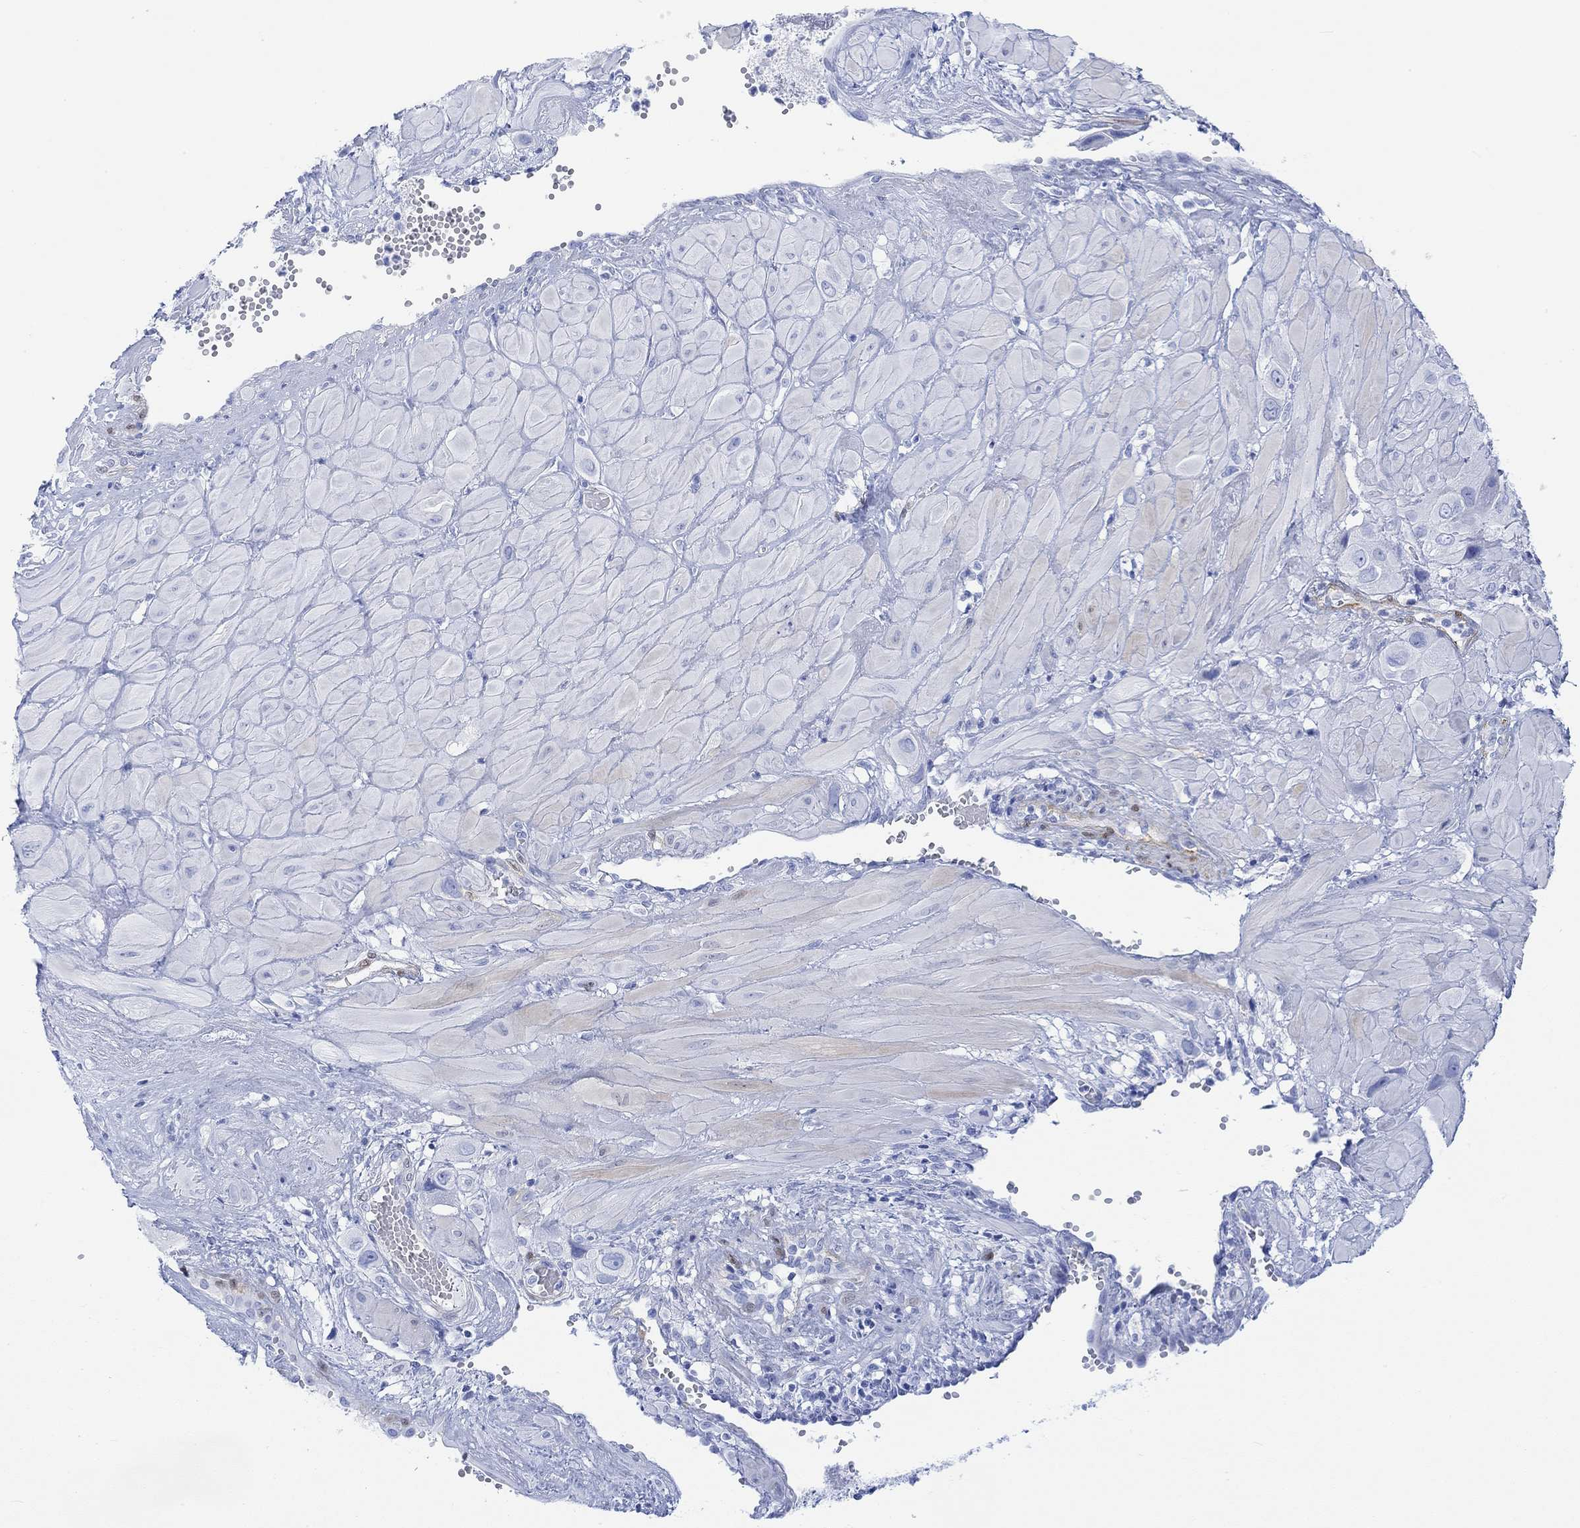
{"staining": {"intensity": "negative", "quantity": "none", "location": "none"}, "tissue": "cervical cancer", "cell_type": "Tumor cells", "image_type": "cancer", "snomed": [{"axis": "morphology", "description": "Squamous cell carcinoma, NOS"}, {"axis": "topography", "description": "Cervix"}], "caption": "The histopathology image displays no staining of tumor cells in squamous cell carcinoma (cervical).", "gene": "TPPP3", "patient": {"sex": "female", "age": 34}}